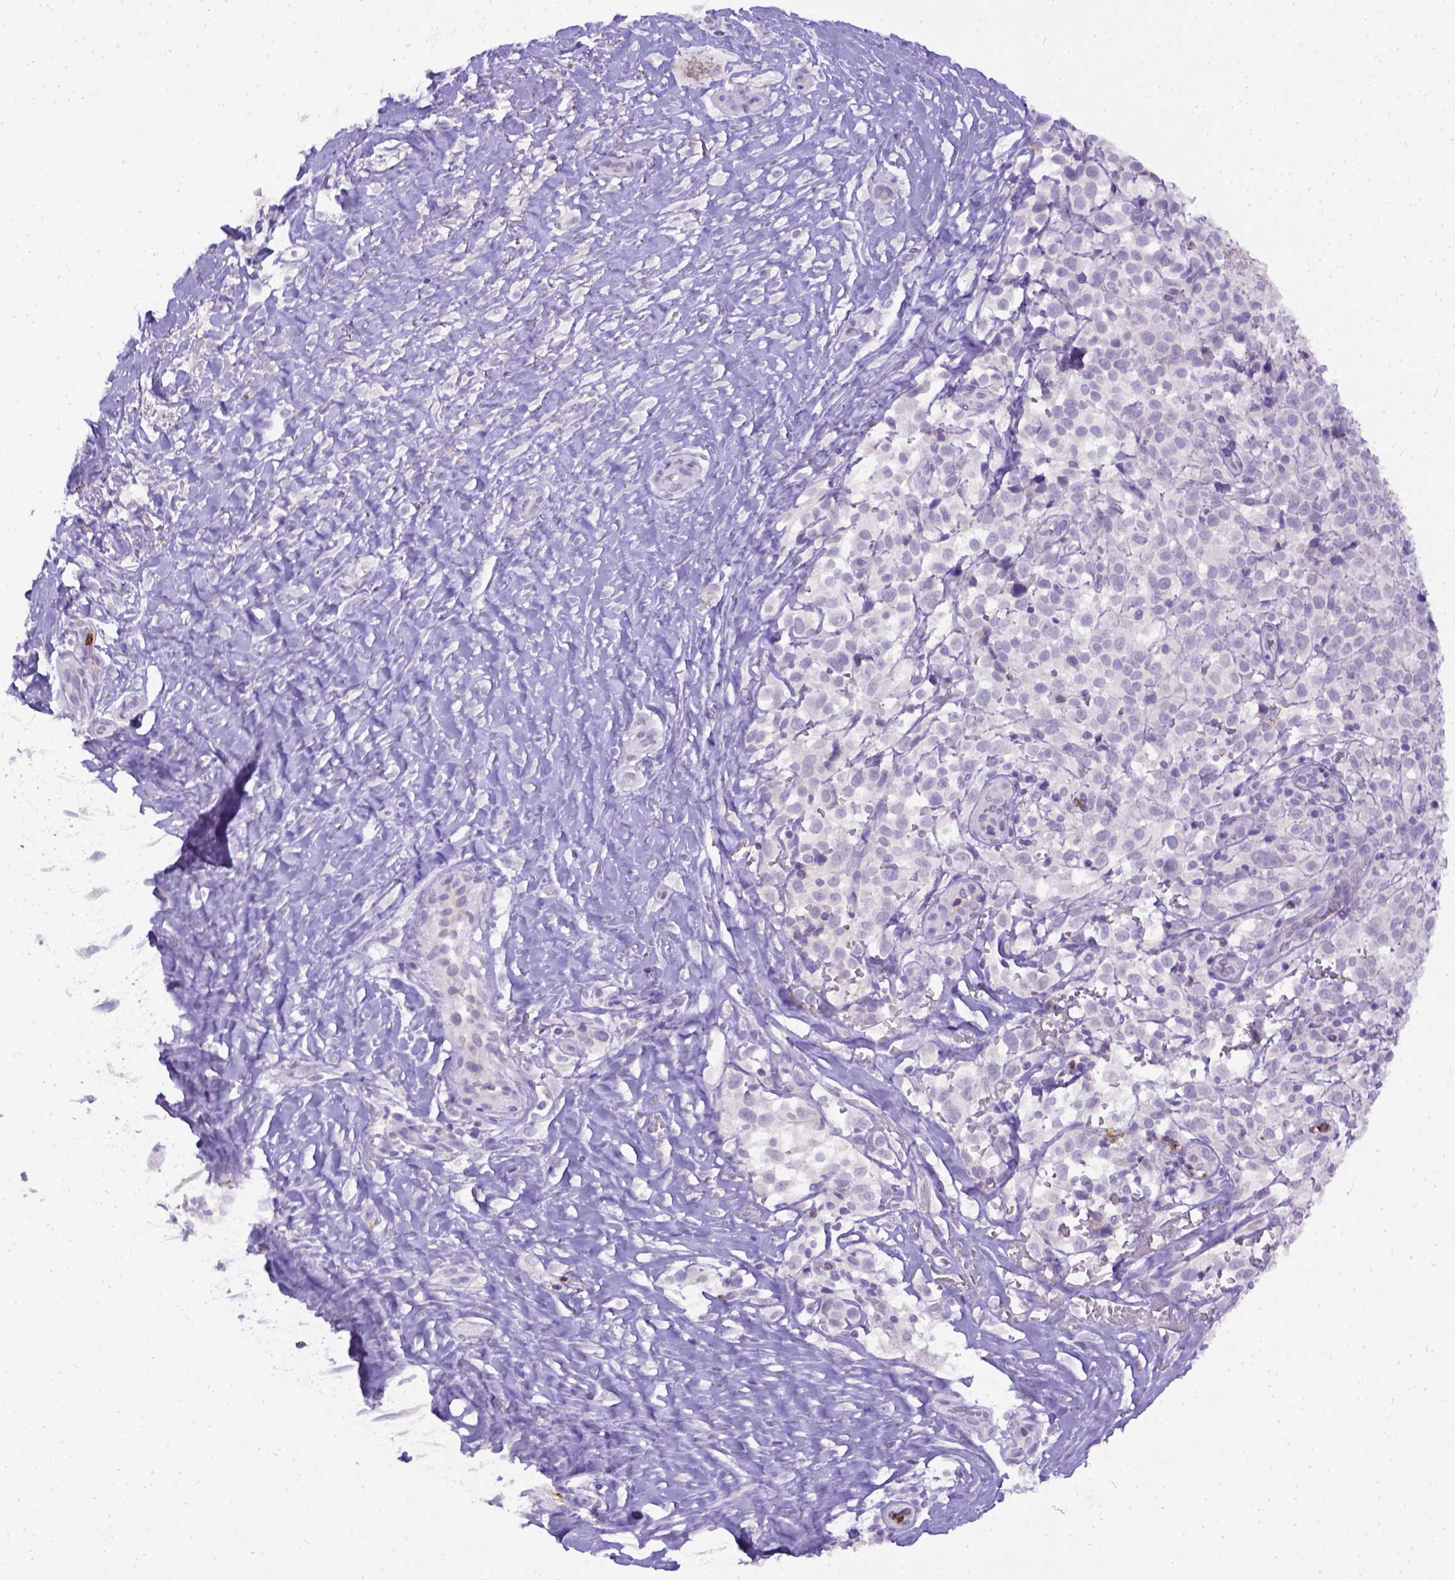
{"staining": {"intensity": "negative", "quantity": "none", "location": "none"}, "tissue": "melanoma", "cell_type": "Tumor cells", "image_type": "cancer", "snomed": [{"axis": "morphology", "description": "Malignant melanoma, NOS"}, {"axis": "topography", "description": "Skin"}], "caption": "A high-resolution photomicrograph shows immunohistochemistry staining of melanoma, which demonstrates no significant staining in tumor cells.", "gene": "B3GAT1", "patient": {"sex": "male", "age": 85}}